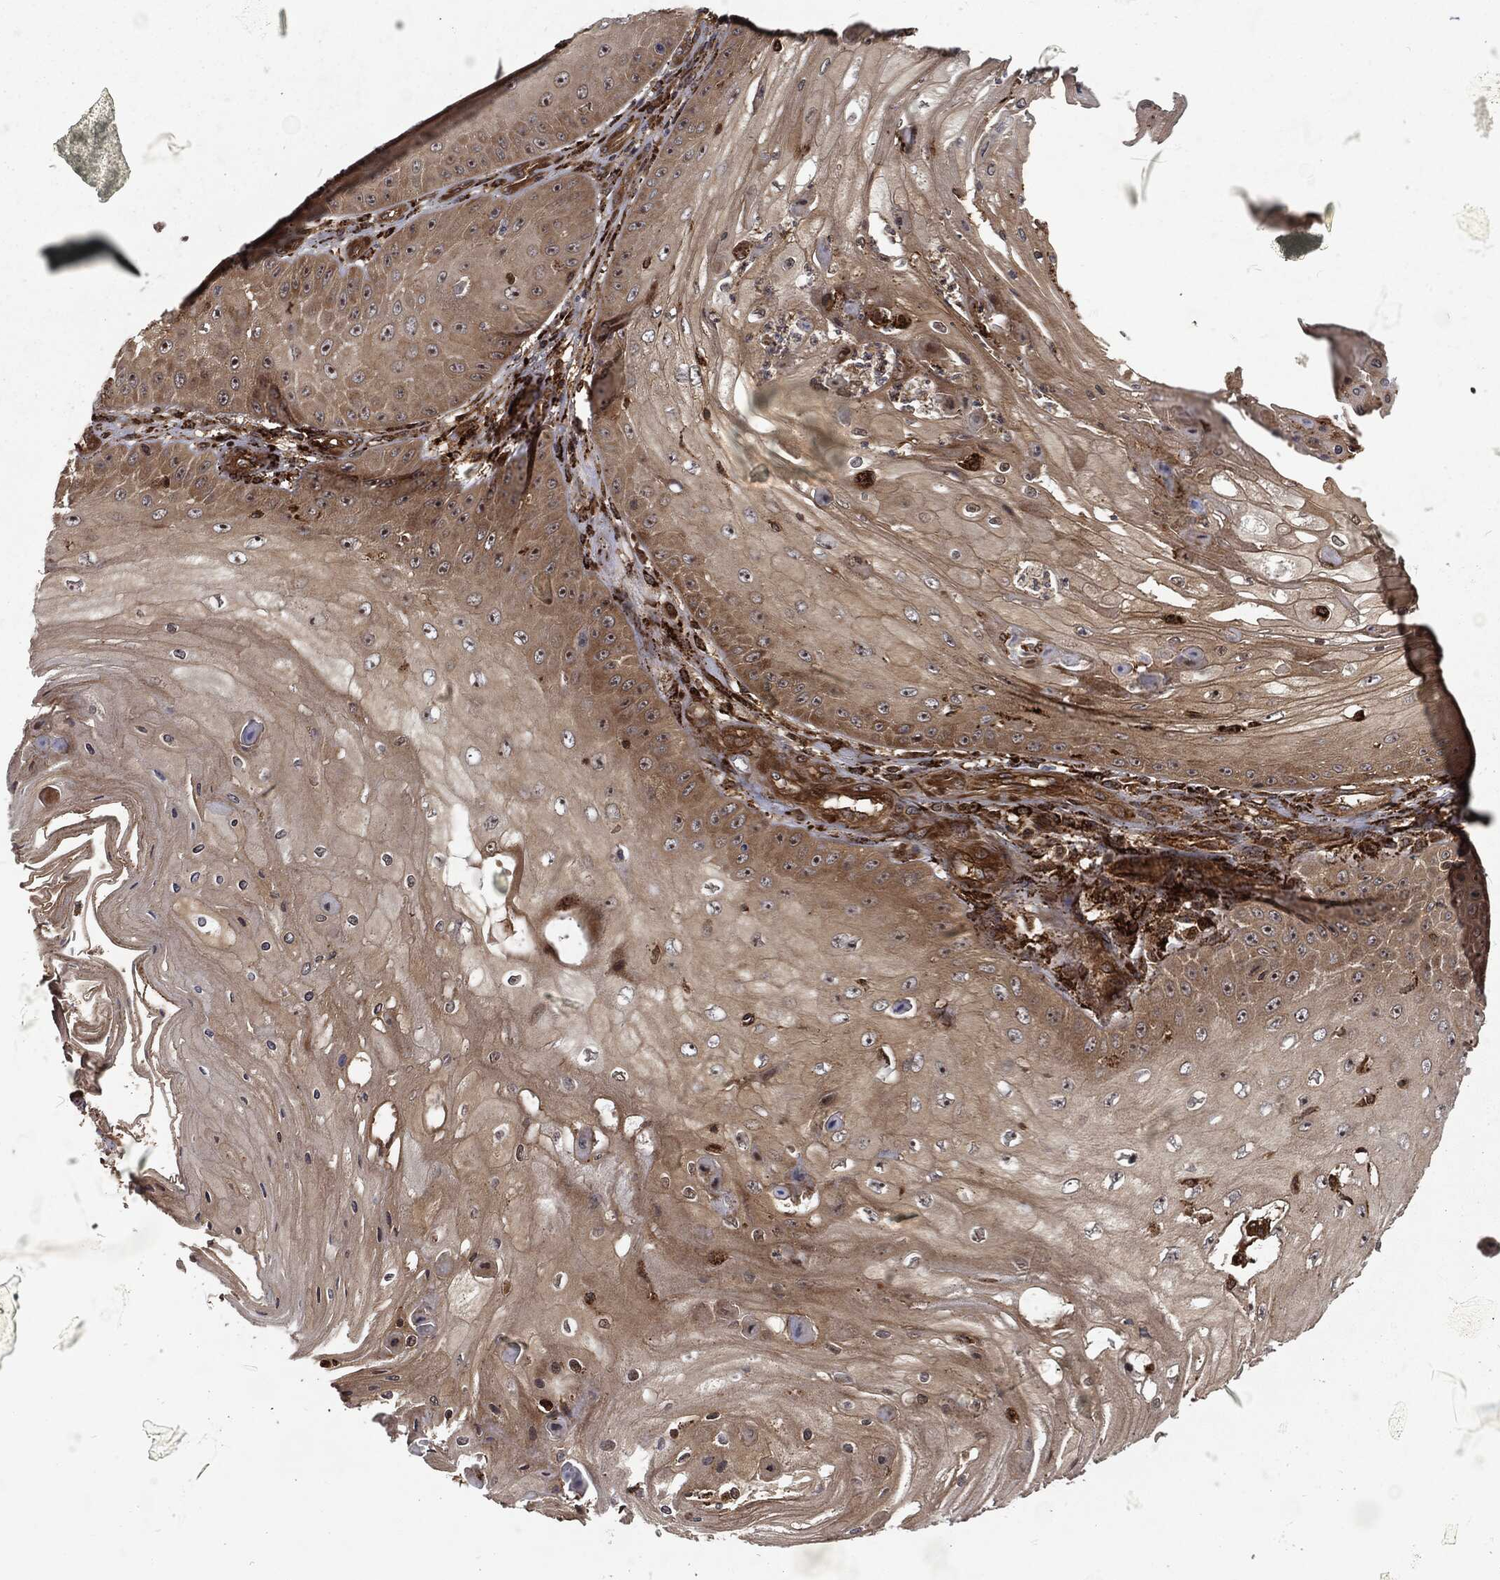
{"staining": {"intensity": "moderate", "quantity": "<25%", "location": "cytoplasmic/membranous"}, "tissue": "skin cancer", "cell_type": "Tumor cells", "image_type": "cancer", "snomed": [{"axis": "morphology", "description": "Inflammation, NOS"}, {"axis": "morphology", "description": "Squamous cell carcinoma, NOS"}, {"axis": "topography", "description": "Skin"}], "caption": "IHC staining of skin cancer (squamous cell carcinoma), which demonstrates low levels of moderate cytoplasmic/membranous positivity in approximately <25% of tumor cells indicating moderate cytoplasmic/membranous protein positivity. The staining was performed using DAB (brown) for protein detection and nuclei were counterstained in hematoxylin (blue).", "gene": "RFTN1", "patient": {"sex": "male", "age": 70}}